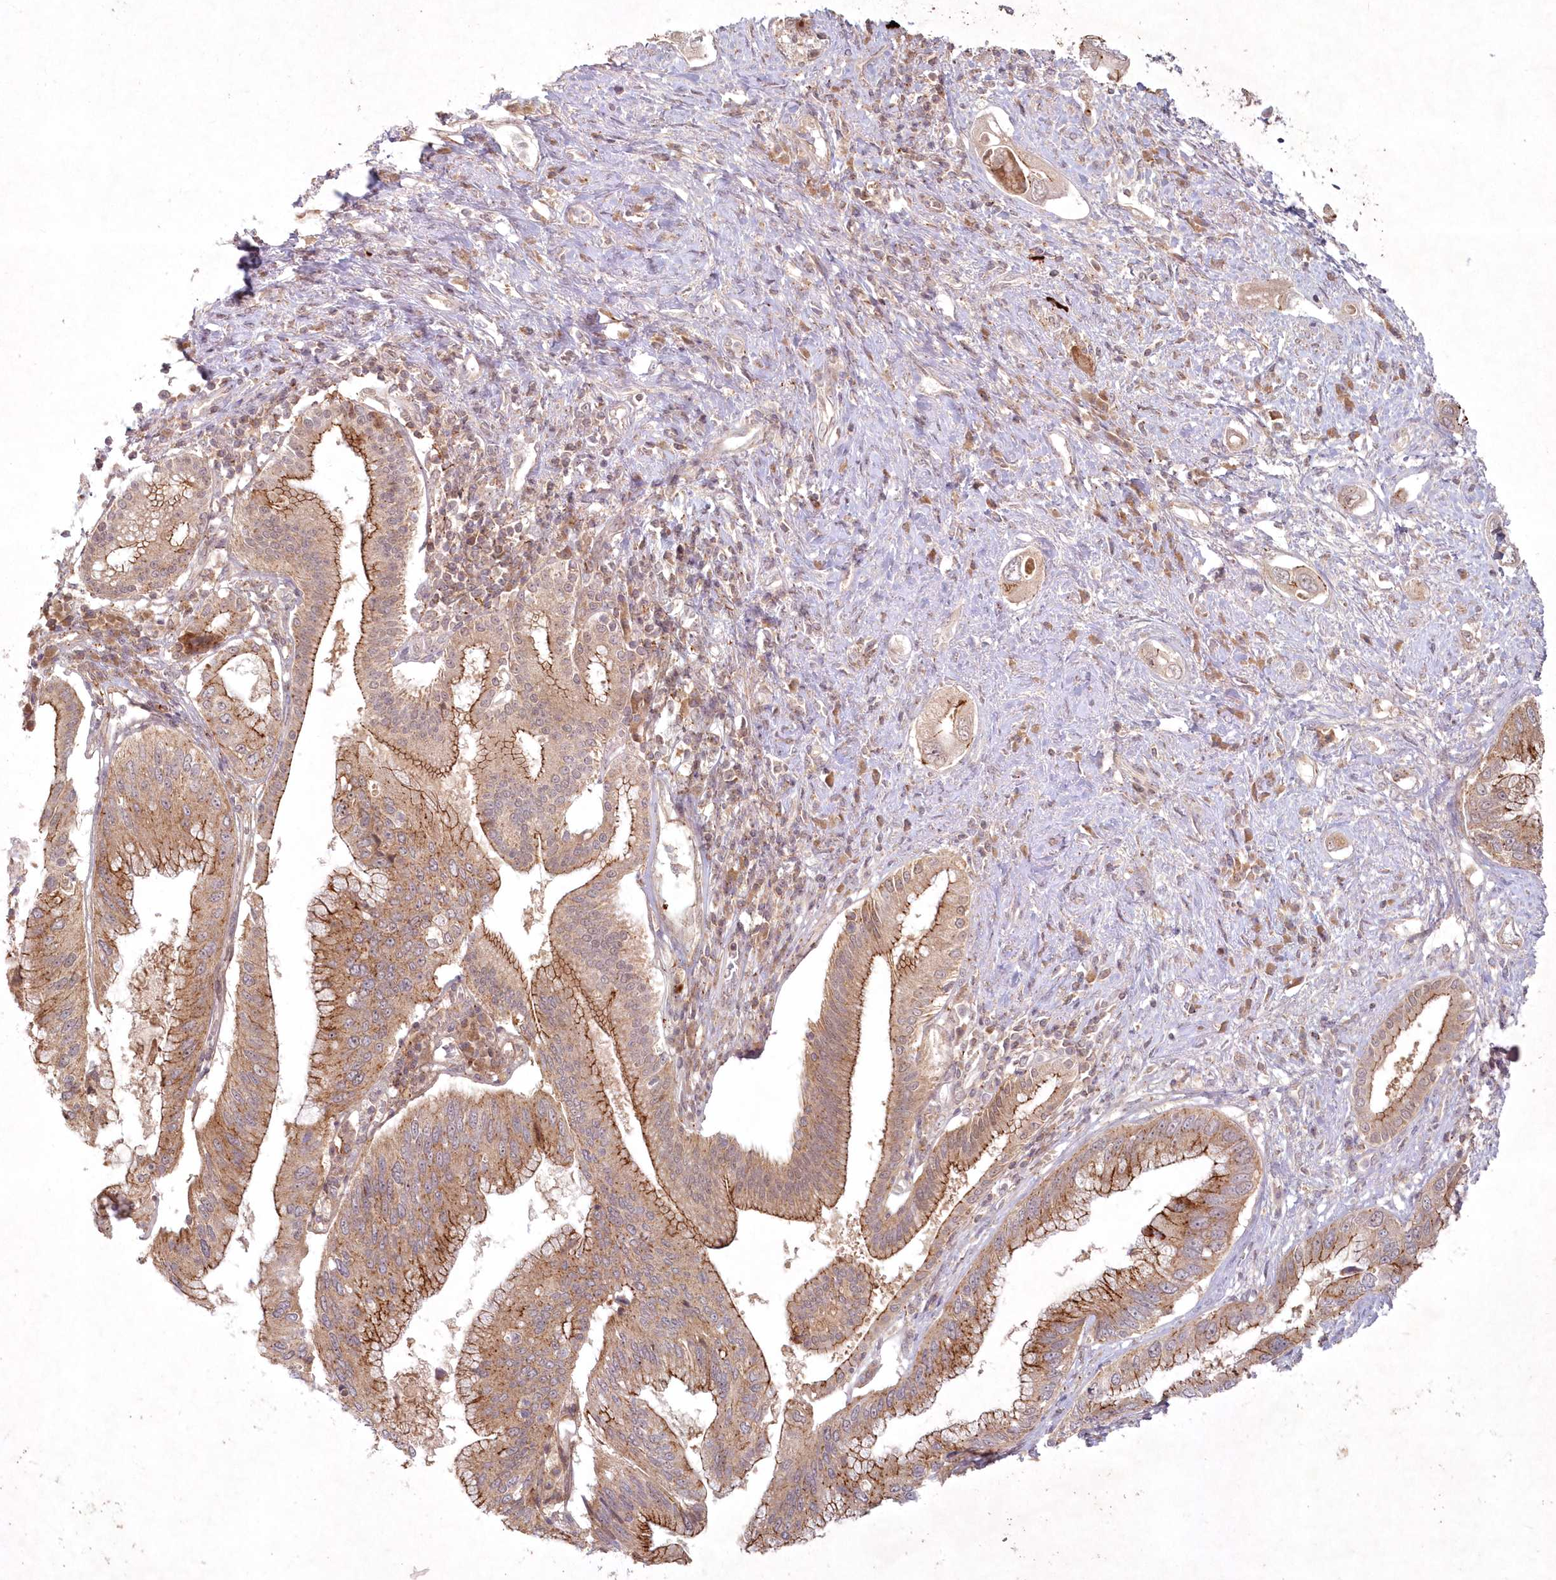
{"staining": {"intensity": "strong", "quantity": ">75%", "location": "cytoplasmic/membranous"}, "tissue": "pancreatic cancer", "cell_type": "Tumor cells", "image_type": "cancer", "snomed": [{"axis": "morphology", "description": "Inflammation, NOS"}, {"axis": "morphology", "description": "Adenocarcinoma, NOS"}, {"axis": "topography", "description": "Pancreas"}], "caption": "Protein expression analysis of pancreatic adenocarcinoma demonstrates strong cytoplasmic/membranous expression in about >75% of tumor cells.", "gene": "TOGARAM2", "patient": {"sex": "female", "age": 56}}